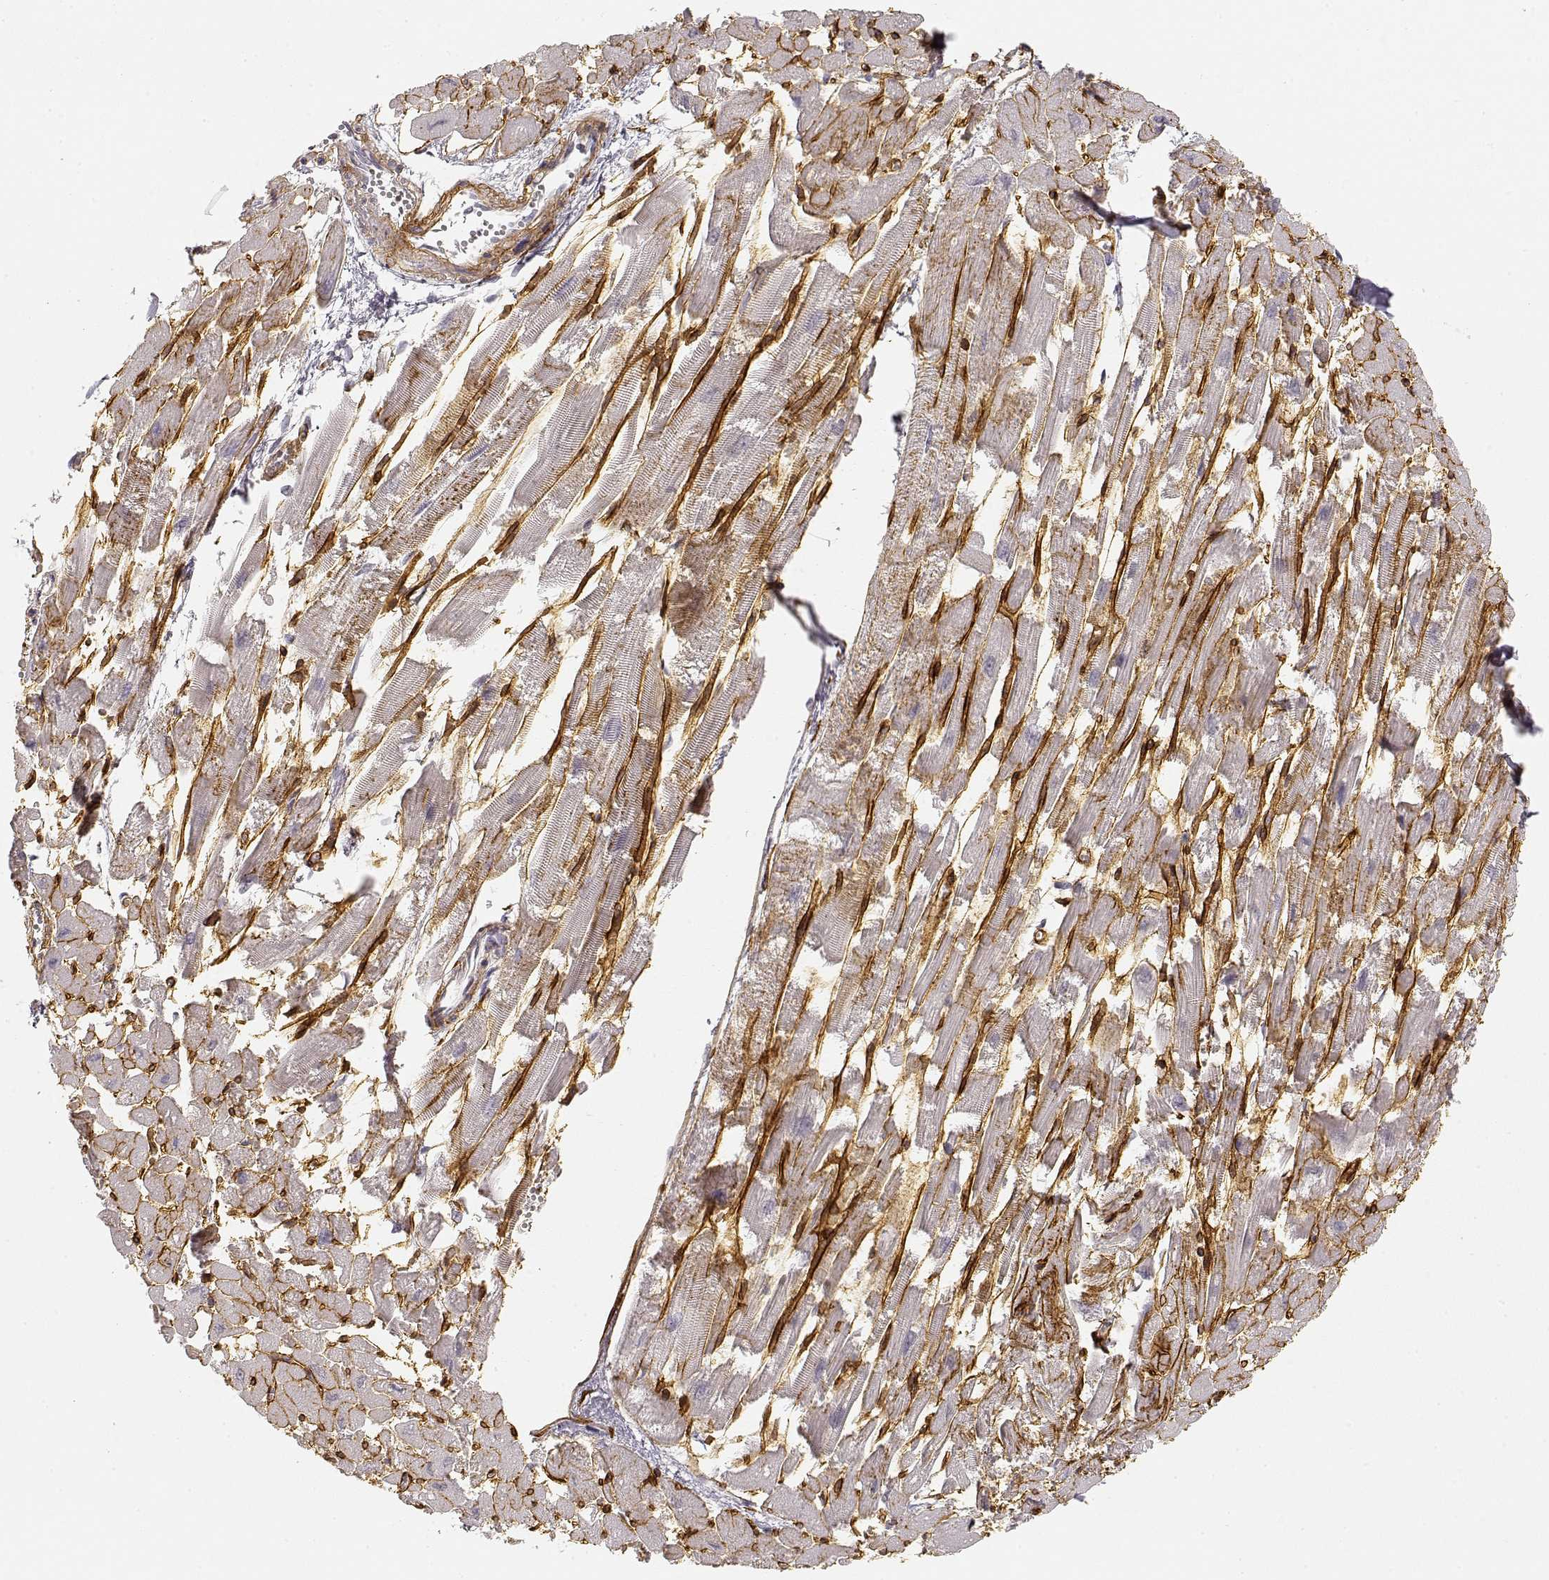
{"staining": {"intensity": "negative", "quantity": "none", "location": "none"}, "tissue": "heart muscle", "cell_type": "Cardiomyocytes", "image_type": "normal", "snomed": [{"axis": "morphology", "description": "Normal tissue, NOS"}, {"axis": "topography", "description": "Heart"}], "caption": "Immunohistochemical staining of normal human heart muscle reveals no significant positivity in cardiomyocytes. (Stains: DAB (3,3'-diaminobenzidine) immunohistochemistry with hematoxylin counter stain, Microscopy: brightfield microscopy at high magnification).", "gene": "LAMA4", "patient": {"sex": "female", "age": 52}}